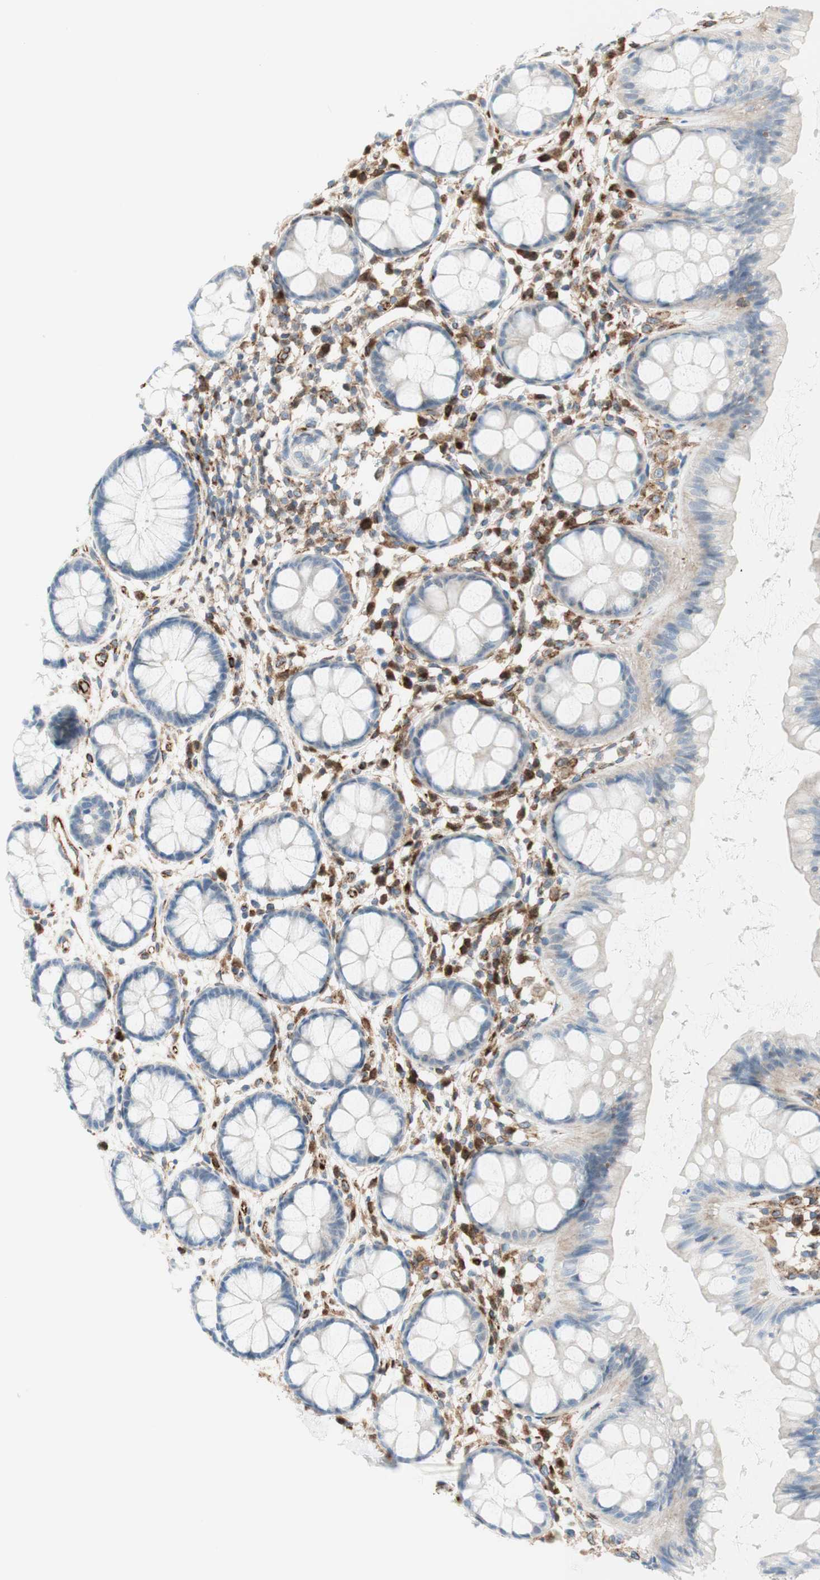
{"staining": {"intensity": "weak", "quantity": ">75%", "location": "cytoplasmic/membranous"}, "tissue": "rectum", "cell_type": "Glandular cells", "image_type": "normal", "snomed": [{"axis": "morphology", "description": "Normal tissue, NOS"}, {"axis": "topography", "description": "Rectum"}], "caption": "About >75% of glandular cells in unremarkable human rectum reveal weak cytoplasmic/membranous protein positivity as visualized by brown immunohistochemical staining.", "gene": "POU2AF1", "patient": {"sex": "female", "age": 66}}